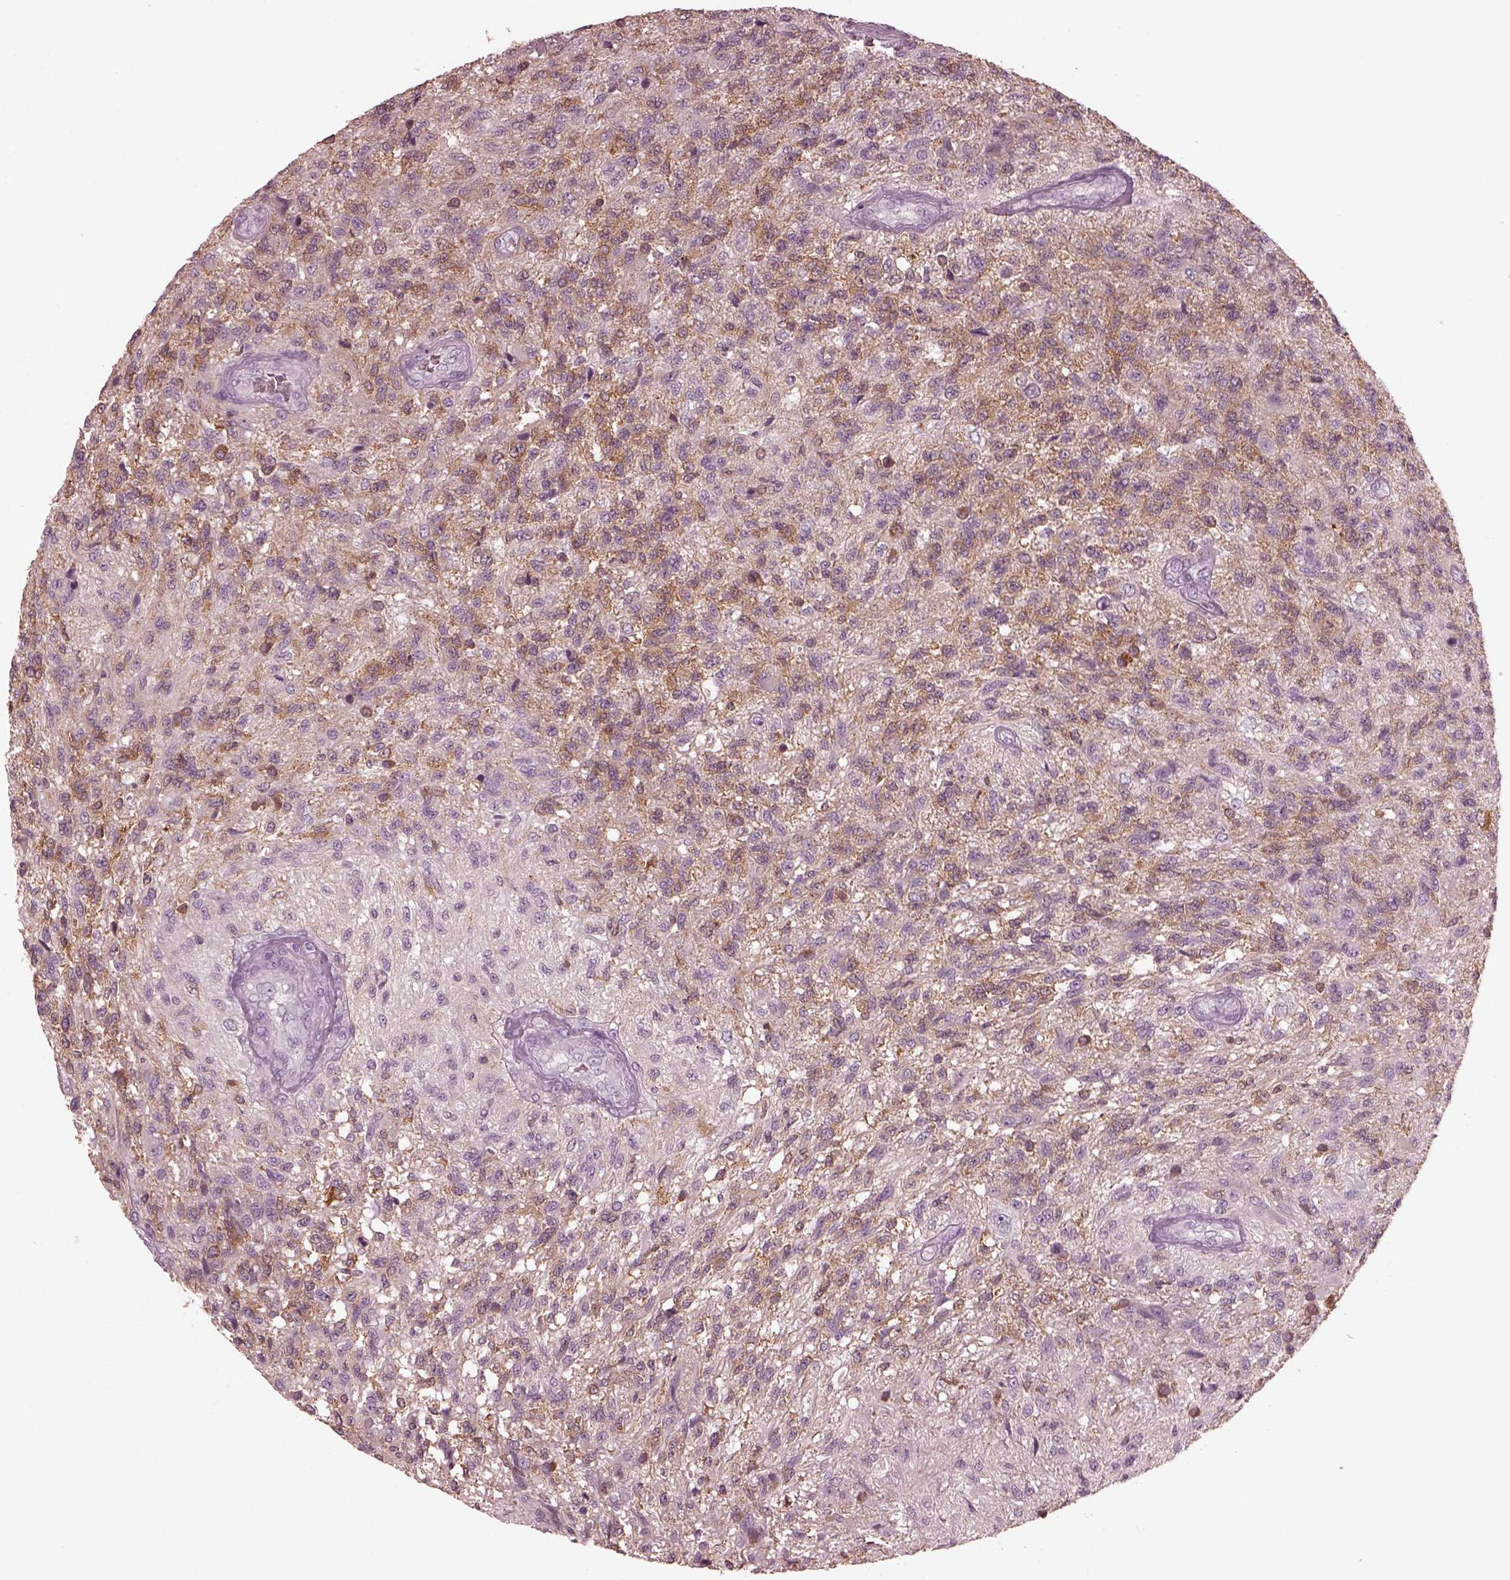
{"staining": {"intensity": "moderate", "quantity": ">75%", "location": "cytoplasmic/membranous"}, "tissue": "glioma", "cell_type": "Tumor cells", "image_type": "cancer", "snomed": [{"axis": "morphology", "description": "Glioma, malignant, High grade"}, {"axis": "topography", "description": "Brain"}], "caption": "This micrograph reveals malignant glioma (high-grade) stained with immunohistochemistry to label a protein in brown. The cytoplasmic/membranous of tumor cells show moderate positivity for the protein. Nuclei are counter-stained blue.", "gene": "GRM6", "patient": {"sex": "male", "age": 56}}